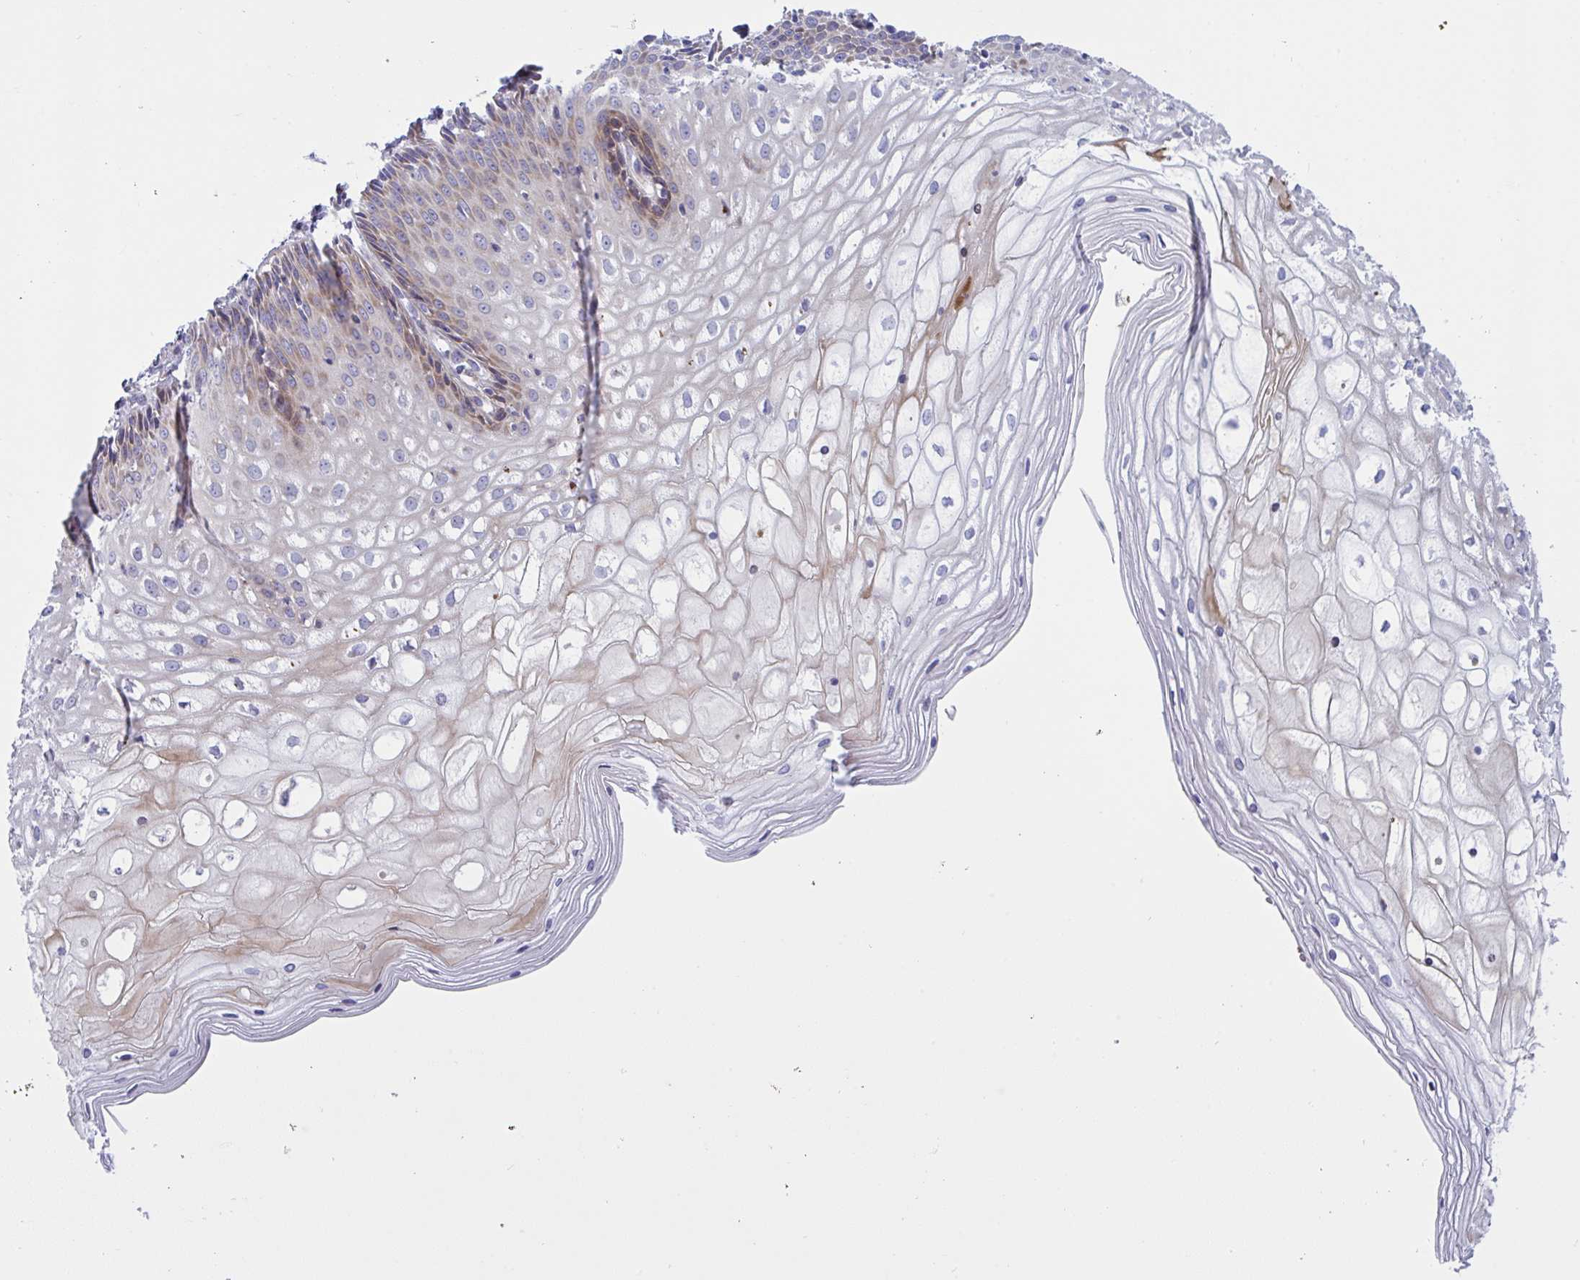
{"staining": {"intensity": "weak", "quantity": "<25%", "location": "cytoplasmic/membranous"}, "tissue": "cervix", "cell_type": "Glandular cells", "image_type": "normal", "snomed": [{"axis": "morphology", "description": "Normal tissue, NOS"}, {"axis": "topography", "description": "Cervix"}], "caption": "Immunohistochemistry histopathology image of unremarkable cervix: cervix stained with DAB (3,3'-diaminobenzidine) reveals no significant protein staining in glandular cells.", "gene": "NTN1", "patient": {"sex": "female", "age": 36}}